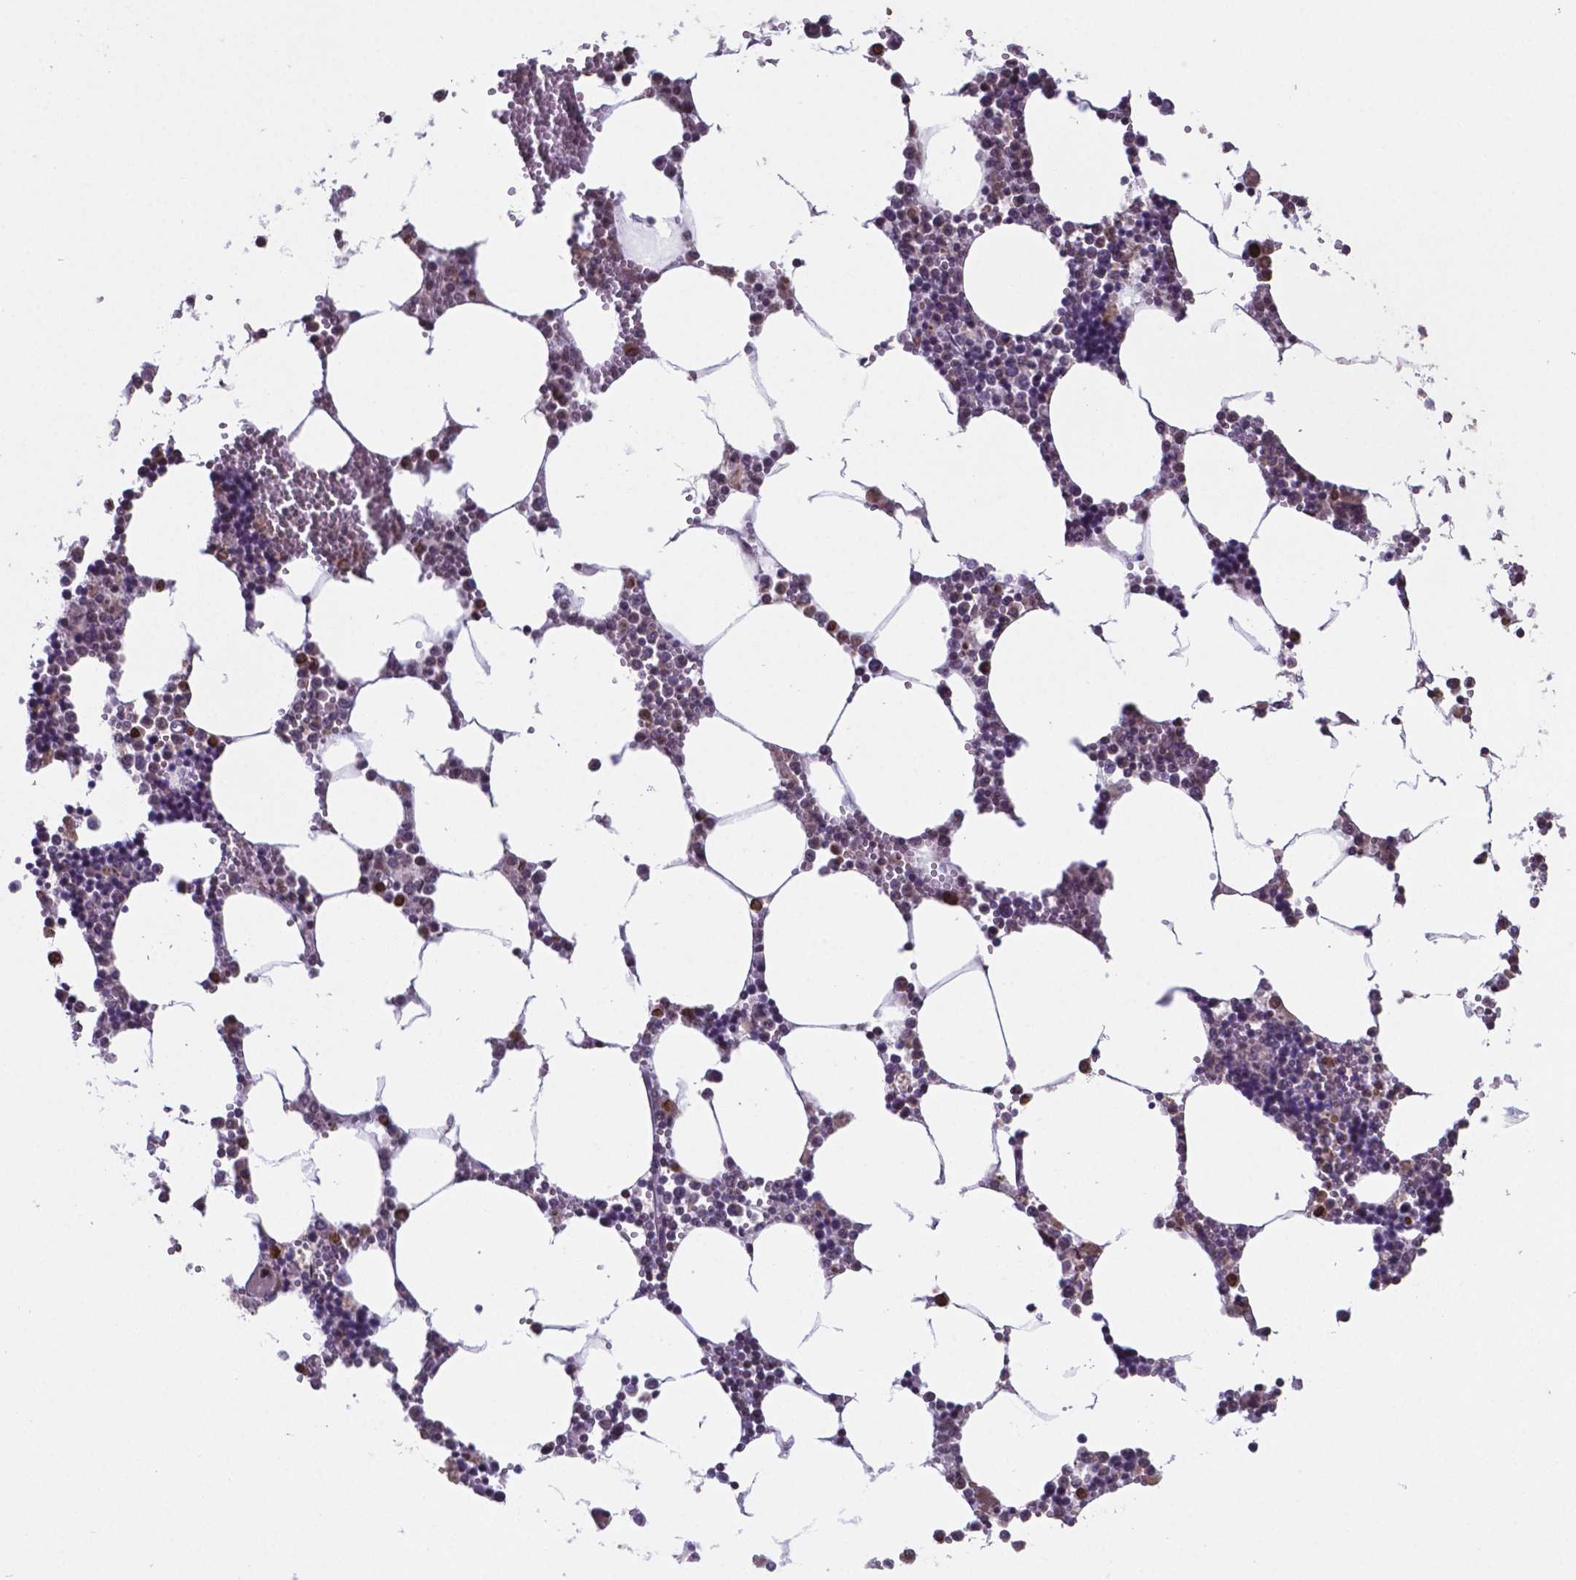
{"staining": {"intensity": "moderate", "quantity": "25%-75%", "location": "nuclear"}, "tissue": "bone marrow", "cell_type": "Hematopoietic cells", "image_type": "normal", "snomed": [{"axis": "morphology", "description": "Normal tissue, NOS"}, {"axis": "topography", "description": "Bone marrow"}], "caption": "DAB immunohistochemical staining of unremarkable human bone marrow exhibits moderate nuclear protein expression in about 25%-75% of hematopoietic cells. The staining was performed using DAB (3,3'-diaminobenzidine), with brown indicating positive protein expression. Nuclei are stained blue with hematoxylin.", "gene": "MLC1", "patient": {"sex": "male", "age": 54}}